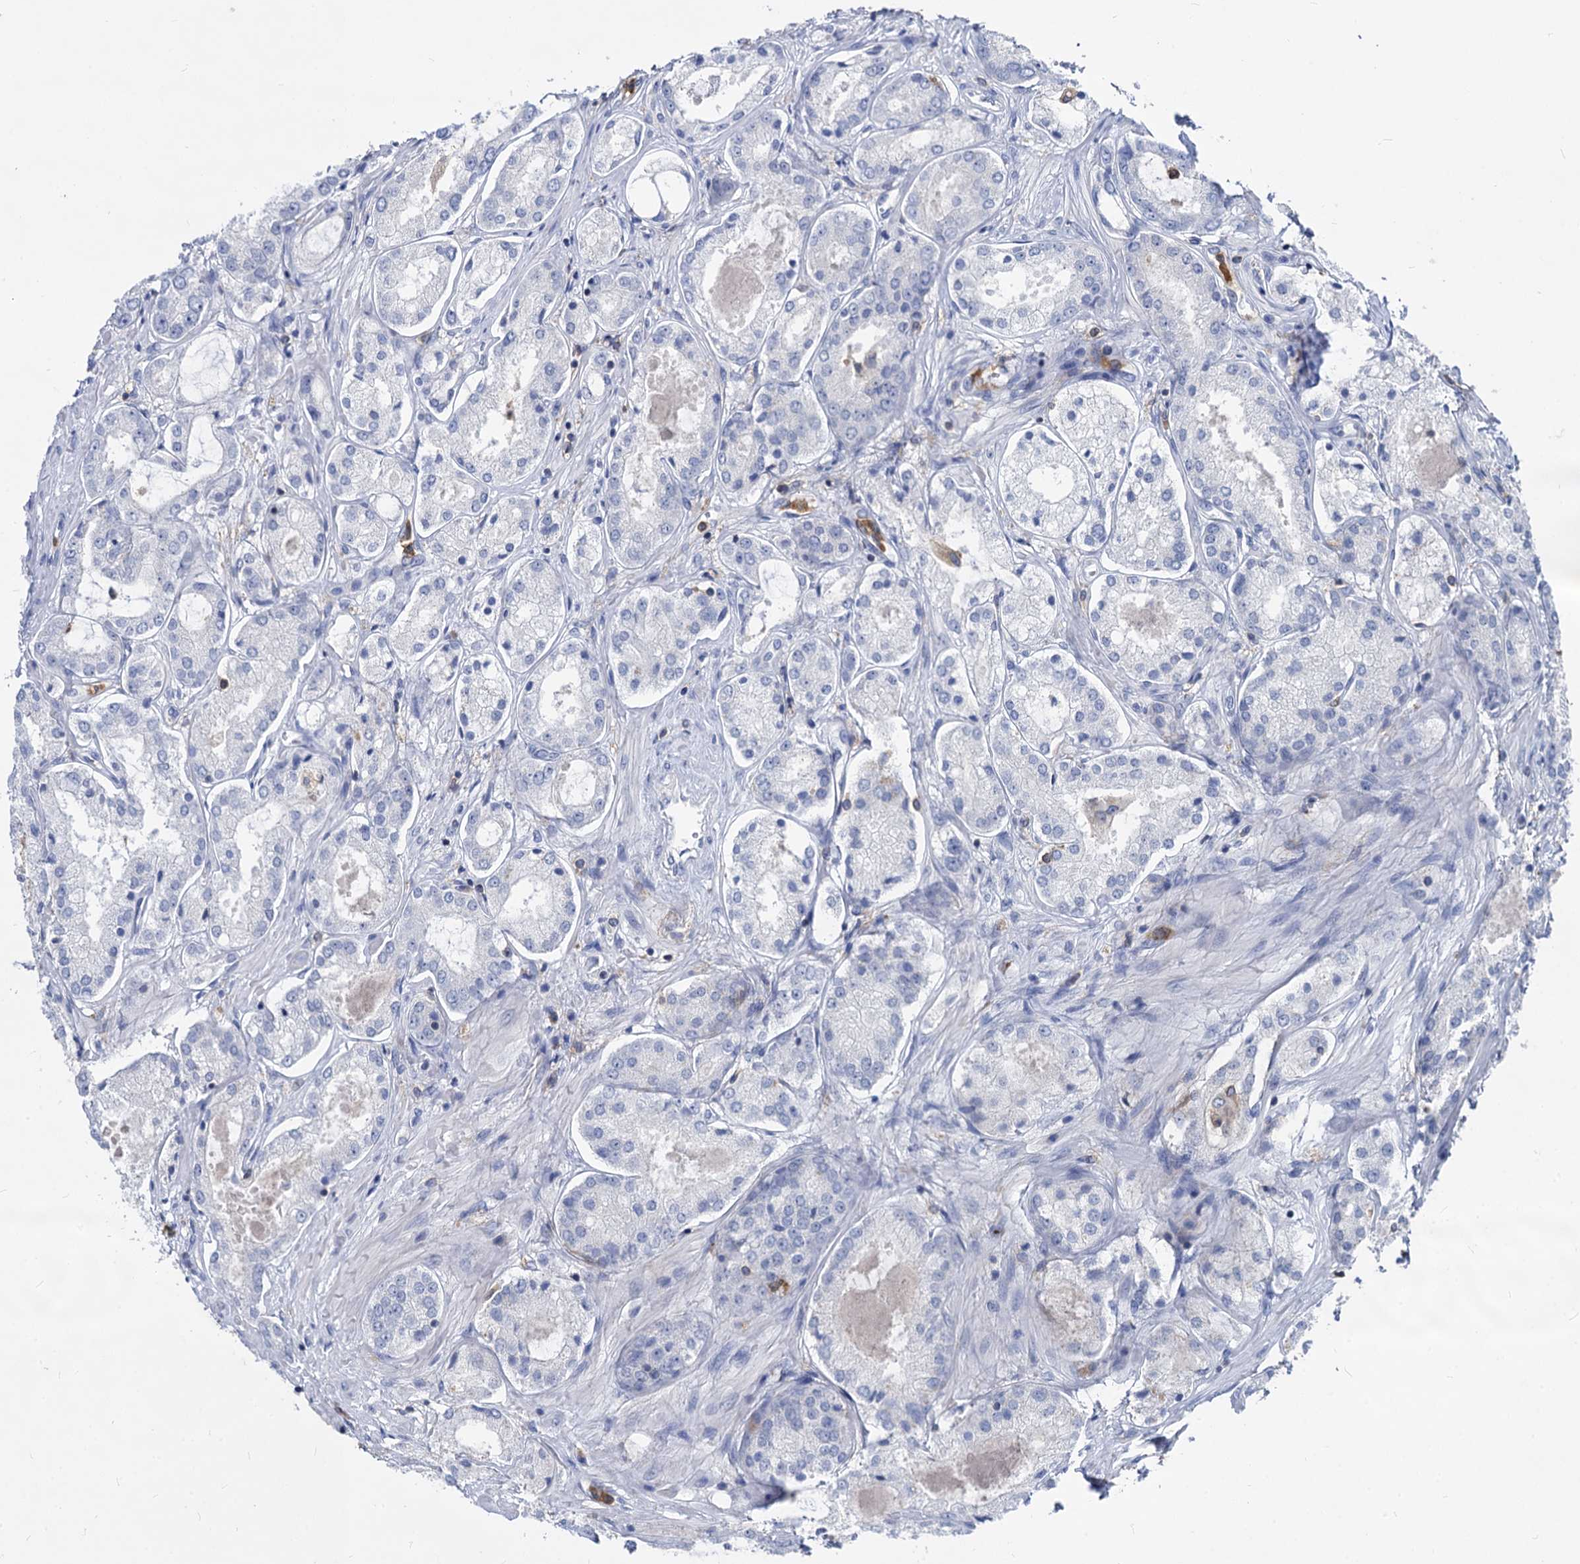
{"staining": {"intensity": "negative", "quantity": "none", "location": "none"}, "tissue": "prostate cancer", "cell_type": "Tumor cells", "image_type": "cancer", "snomed": [{"axis": "morphology", "description": "Adenocarcinoma, Low grade"}, {"axis": "topography", "description": "Prostate"}], "caption": "High magnification brightfield microscopy of prostate low-grade adenocarcinoma stained with DAB (brown) and counterstained with hematoxylin (blue): tumor cells show no significant staining. (Stains: DAB (3,3'-diaminobenzidine) IHC with hematoxylin counter stain, Microscopy: brightfield microscopy at high magnification).", "gene": "RHOG", "patient": {"sex": "male", "age": 68}}